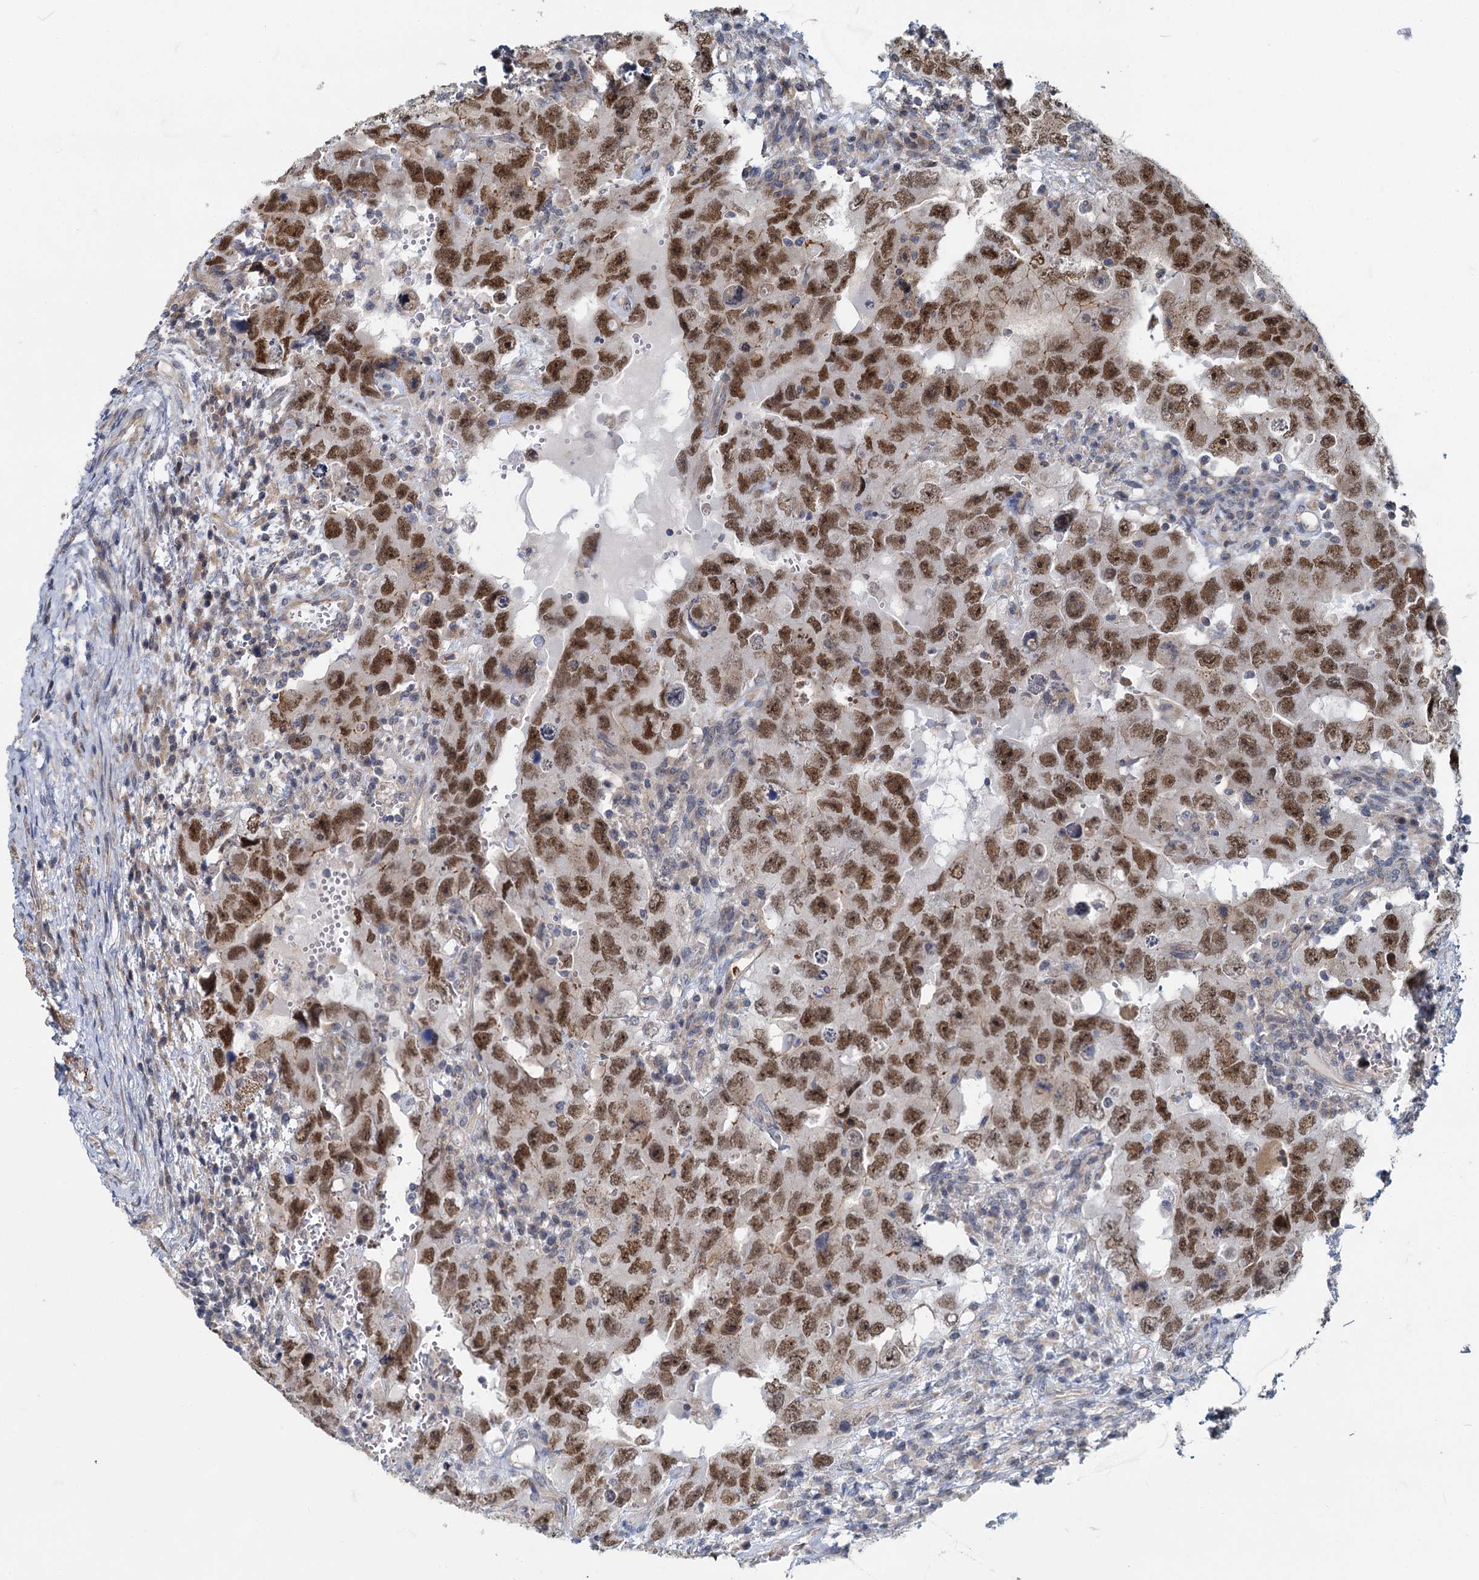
{"staining": {"intensity": "strong", "quantity": ">75%", "location": "nuclear"}, "tissue": "testis cancer", "cell_type": "Tumor cells", "image_type": "cancer", "snomed": [{"axis": "morphology", "description": "Carcinoma, Embryonal, NOS"}, {"axis": "topography", "description": "Testis"}], "caption": "The photomicrograph displays a brown stain indicating the presence of a protein in the nuclear of tumor cells in testis cancer (embryonal carcinoma). (DAB IHC, brown staining for protein, blue staining for nuclei).", "gene": "ADCY2", "patient": {"sex": "male", "age": 26}}